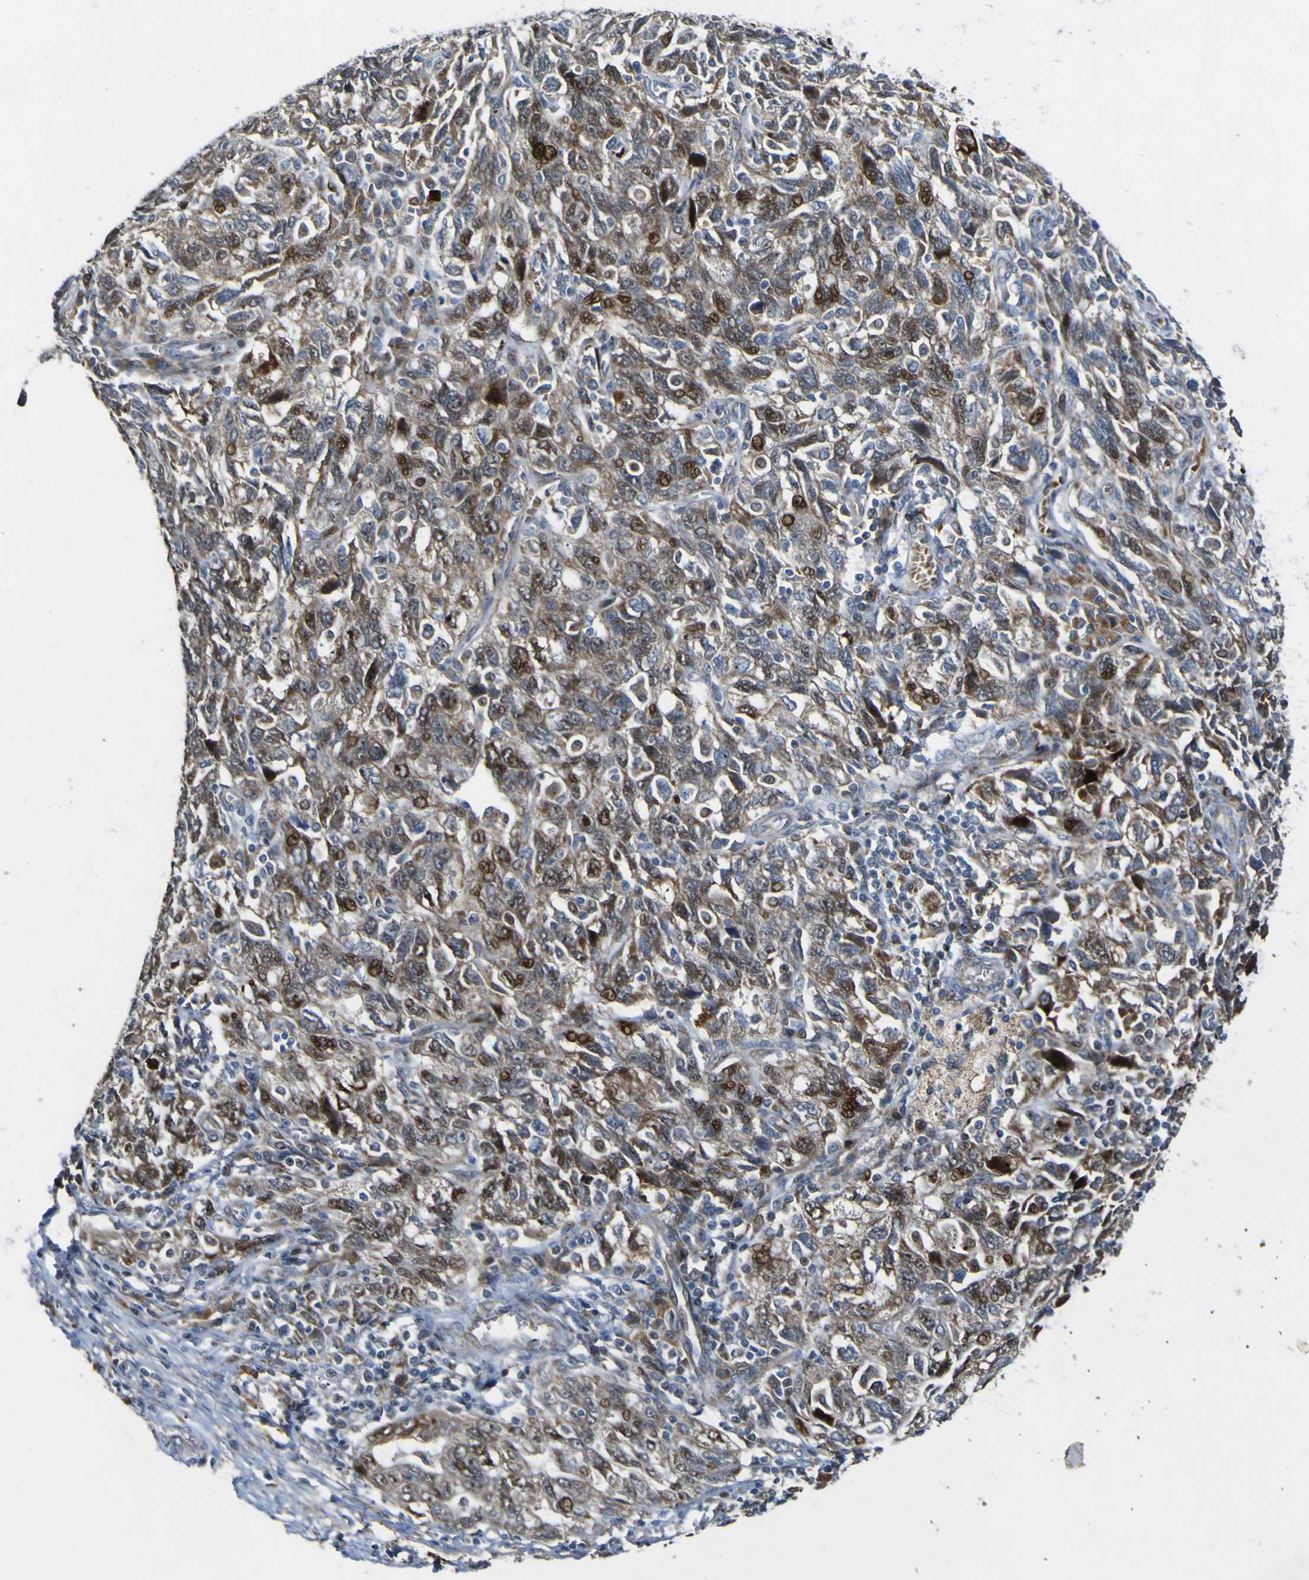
{"staining": {"intensity": "strong", "quantity": "25%-75%", "location": "cytoplasmic/membranous,nuclear"}, "tissue": "ovarian cancer", "cell_type": "Tumor cells", "image_type": "cancer", "snomed": [{"axis": "morphology", "description": "Carcinoma, NOS"}, {"axis": "morphology", "description": "Cystadenocarcinoma, serous, NOS"}, {"axis": "topography", "description": "Ovary"}], "caption": "DAB immunohistochemical staining of human ovarian cancer (carcinoma) exhibits strong cytoplasmic/membranous and nuclear protein staining in about 25%-75% of tumor cells.", "gene": "LBHD1", "patient": {"sex": "female", "age": 69}}